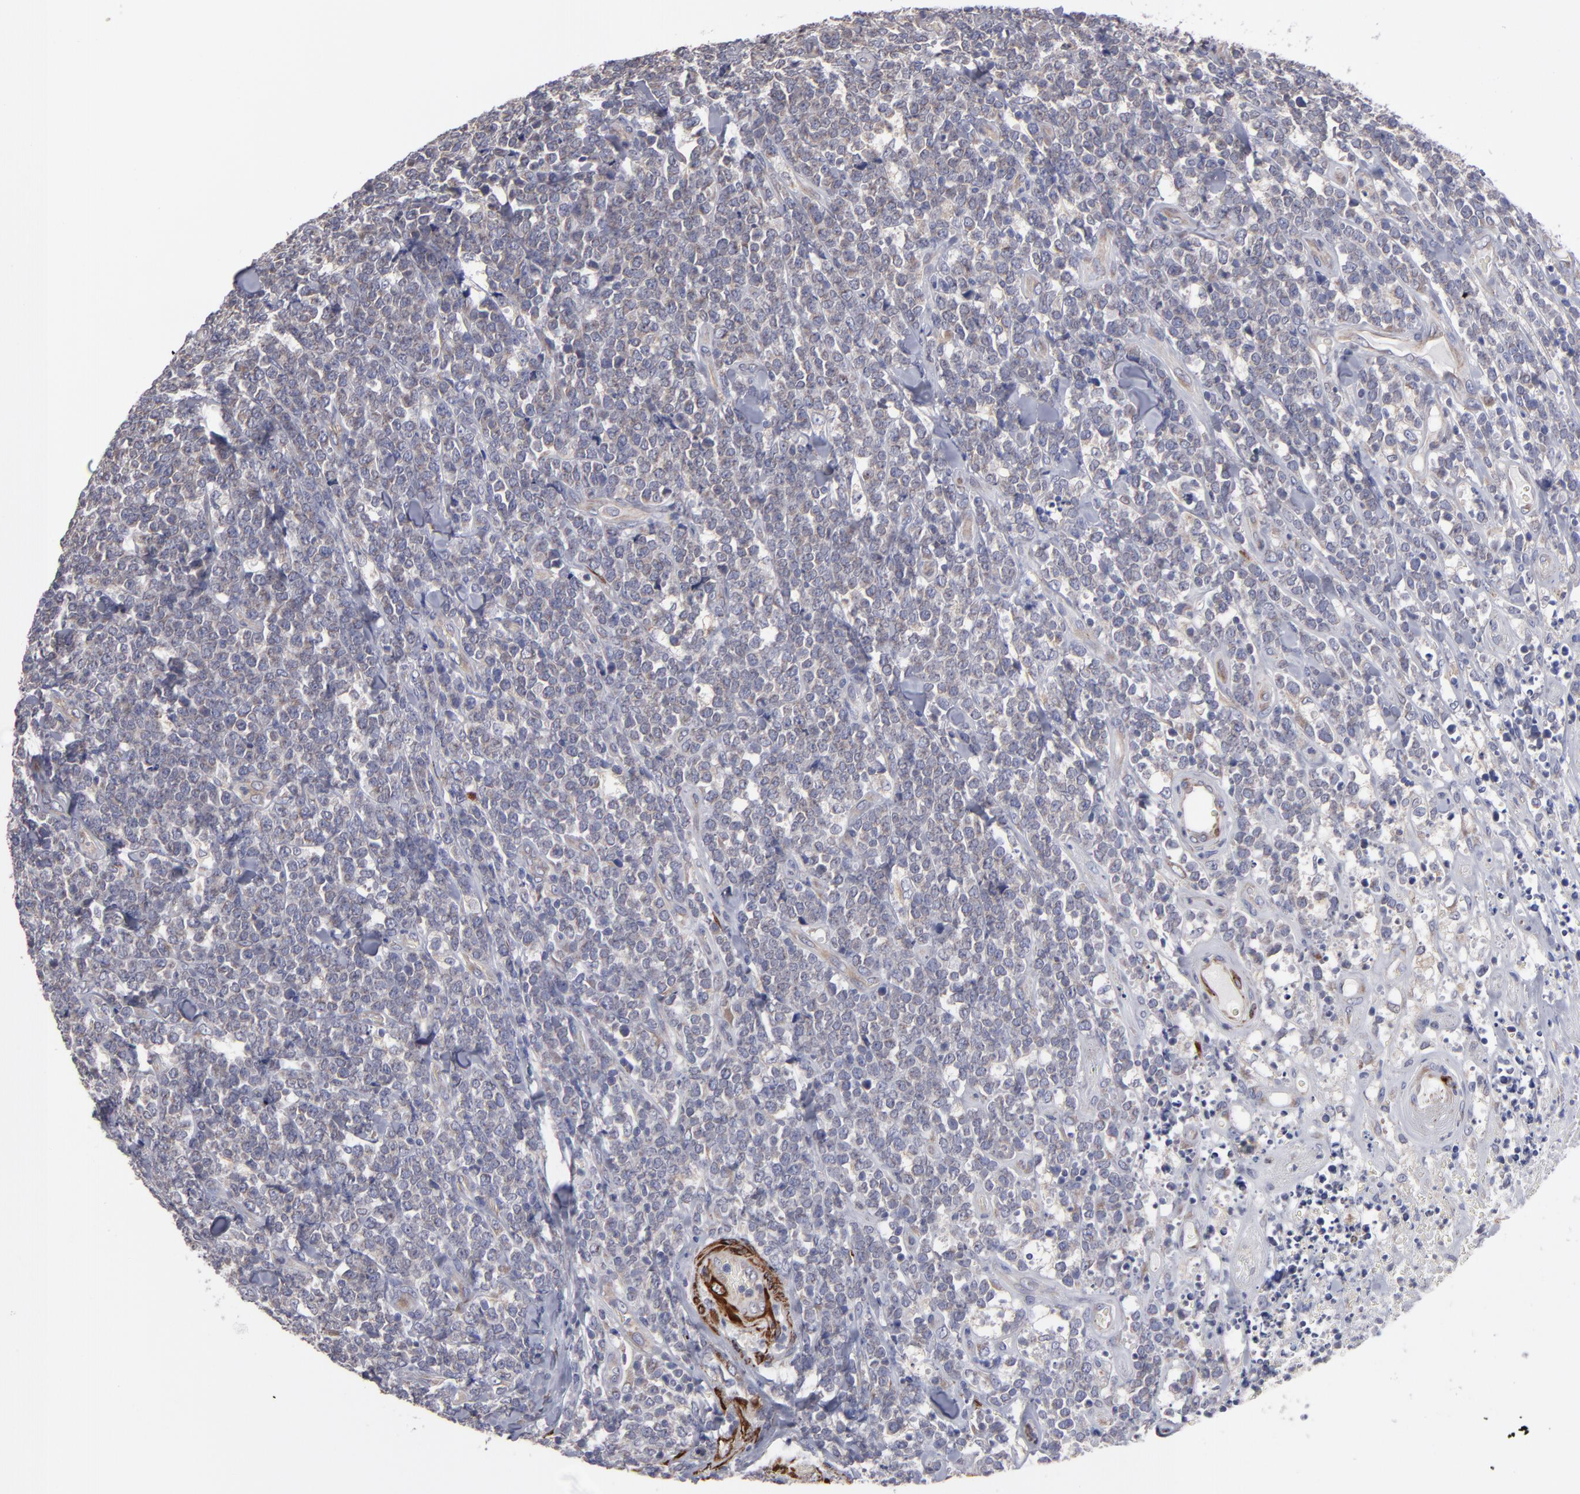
{"staining": {"intensity": "weak", "quantity": "25%-75%", "location": "cytoplasmic/membranous"}, "tissue": "lymphoma", "cell_type": "Tumor cells", "image_type": "cancer", "snomed": [{"axis": "morphology", "description": "Malignant lymphoma, non-Hodgkin's type, High grade"}, {"axis": "topography", "description": "Small intestine"}, {"axis": "topography", "description": "Colon"}], "caption": "Lymphoma tissue demonstrates weak cytoplasmic/membranous positivity in approximately 25%-75% of tumor cells", "gene": "SLMAP", "patient": {"sex": "male", "age": 8}}